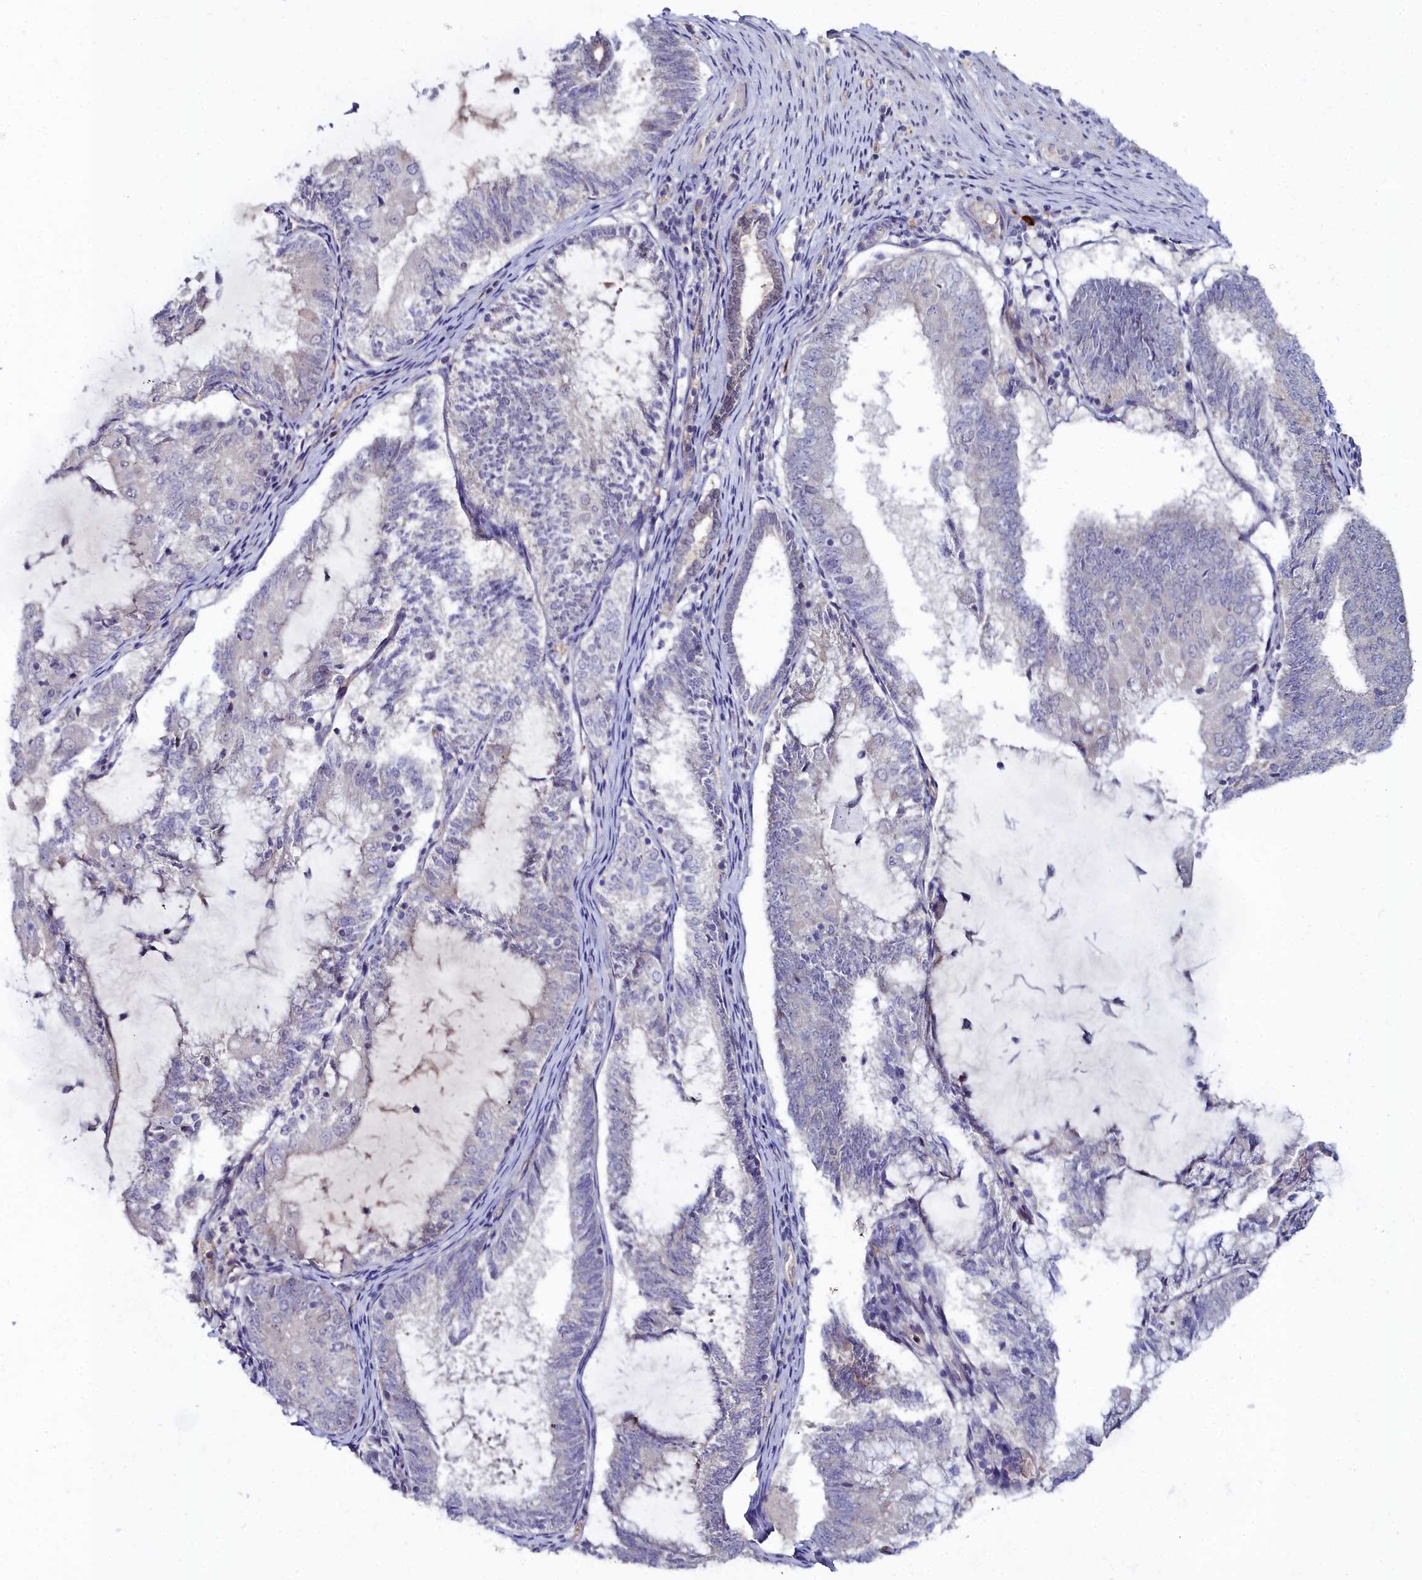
{"staining": {"intensity": "negative", "quantity": "none", "location": "none"}, "tissue": "endometrial cancer", "cell_type": "Tumor cells", "image_type": "cancer", "snomed": [{"axis": "morphology", "description": "Adenocarcinoma, NOS"}, {"axis": "topography", "description": "Endometrium"}], "caption": "Endometrial cancer stained for a protein using IHC reveals no positivity tumor cells.", "gene": "KCTD18", "patient": {"sex": "female", "age": 81}}